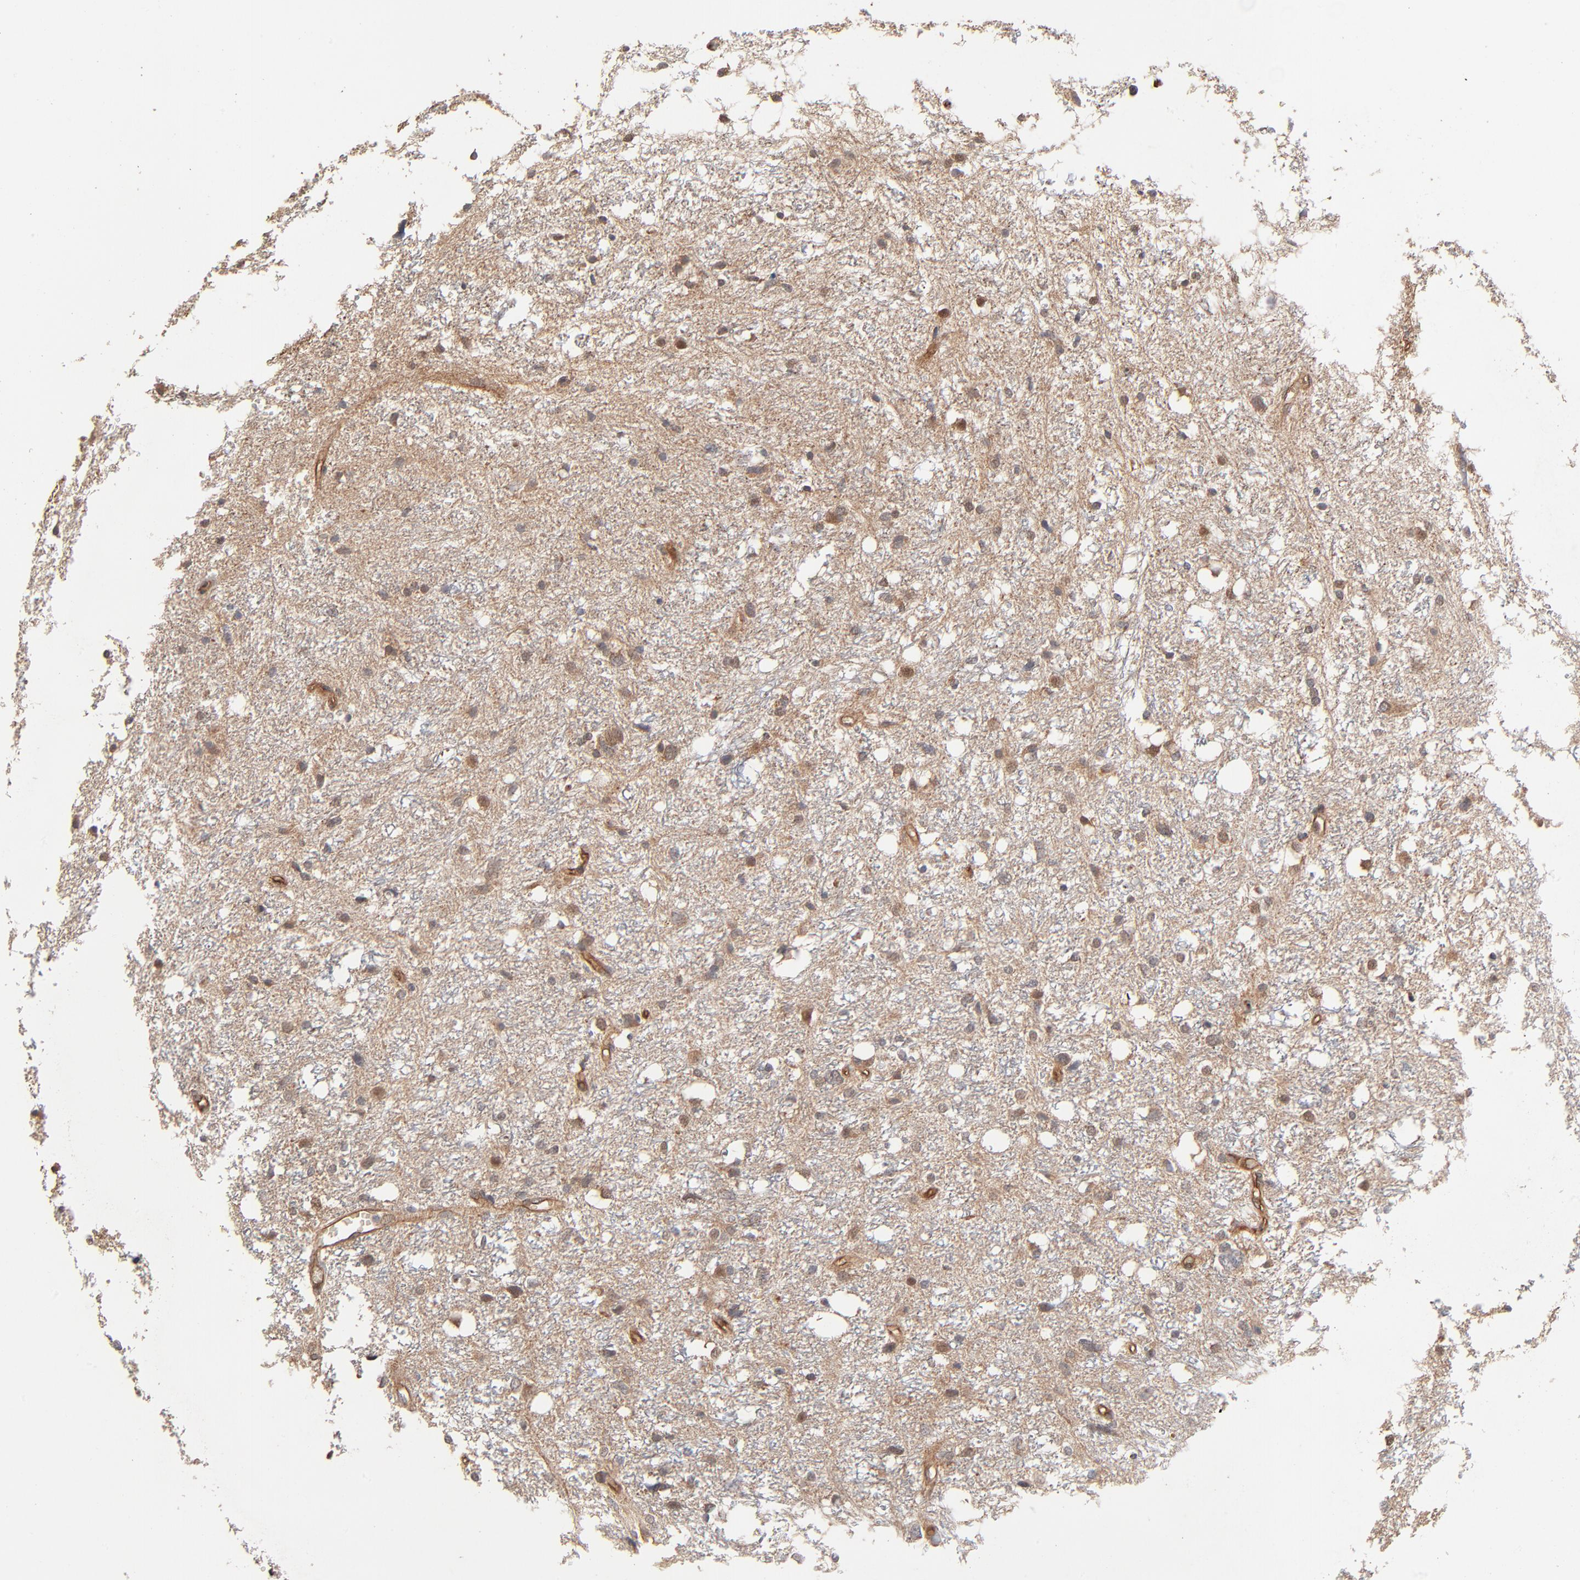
{"staining": {"intensity": "moderate", "quantity": ">75%", "location": "cytoplasmic/membranous,nuclear"}, "tissue": "glioma", "cell_type": "Tumor cells", "image_type": "cancer", "snomed": [{"axis": "morphology", "description": "Glioma, malignant, High grade"}, {"axis": "topography", "description": "Brain"}], "caption": "Moderate cytoplasmic/membranous and nuclear protein staining is identified in about >75% of tumor cells in glioma.", "gene": "ABLIM3", "patient": {"sex": "female", "age": 59}}